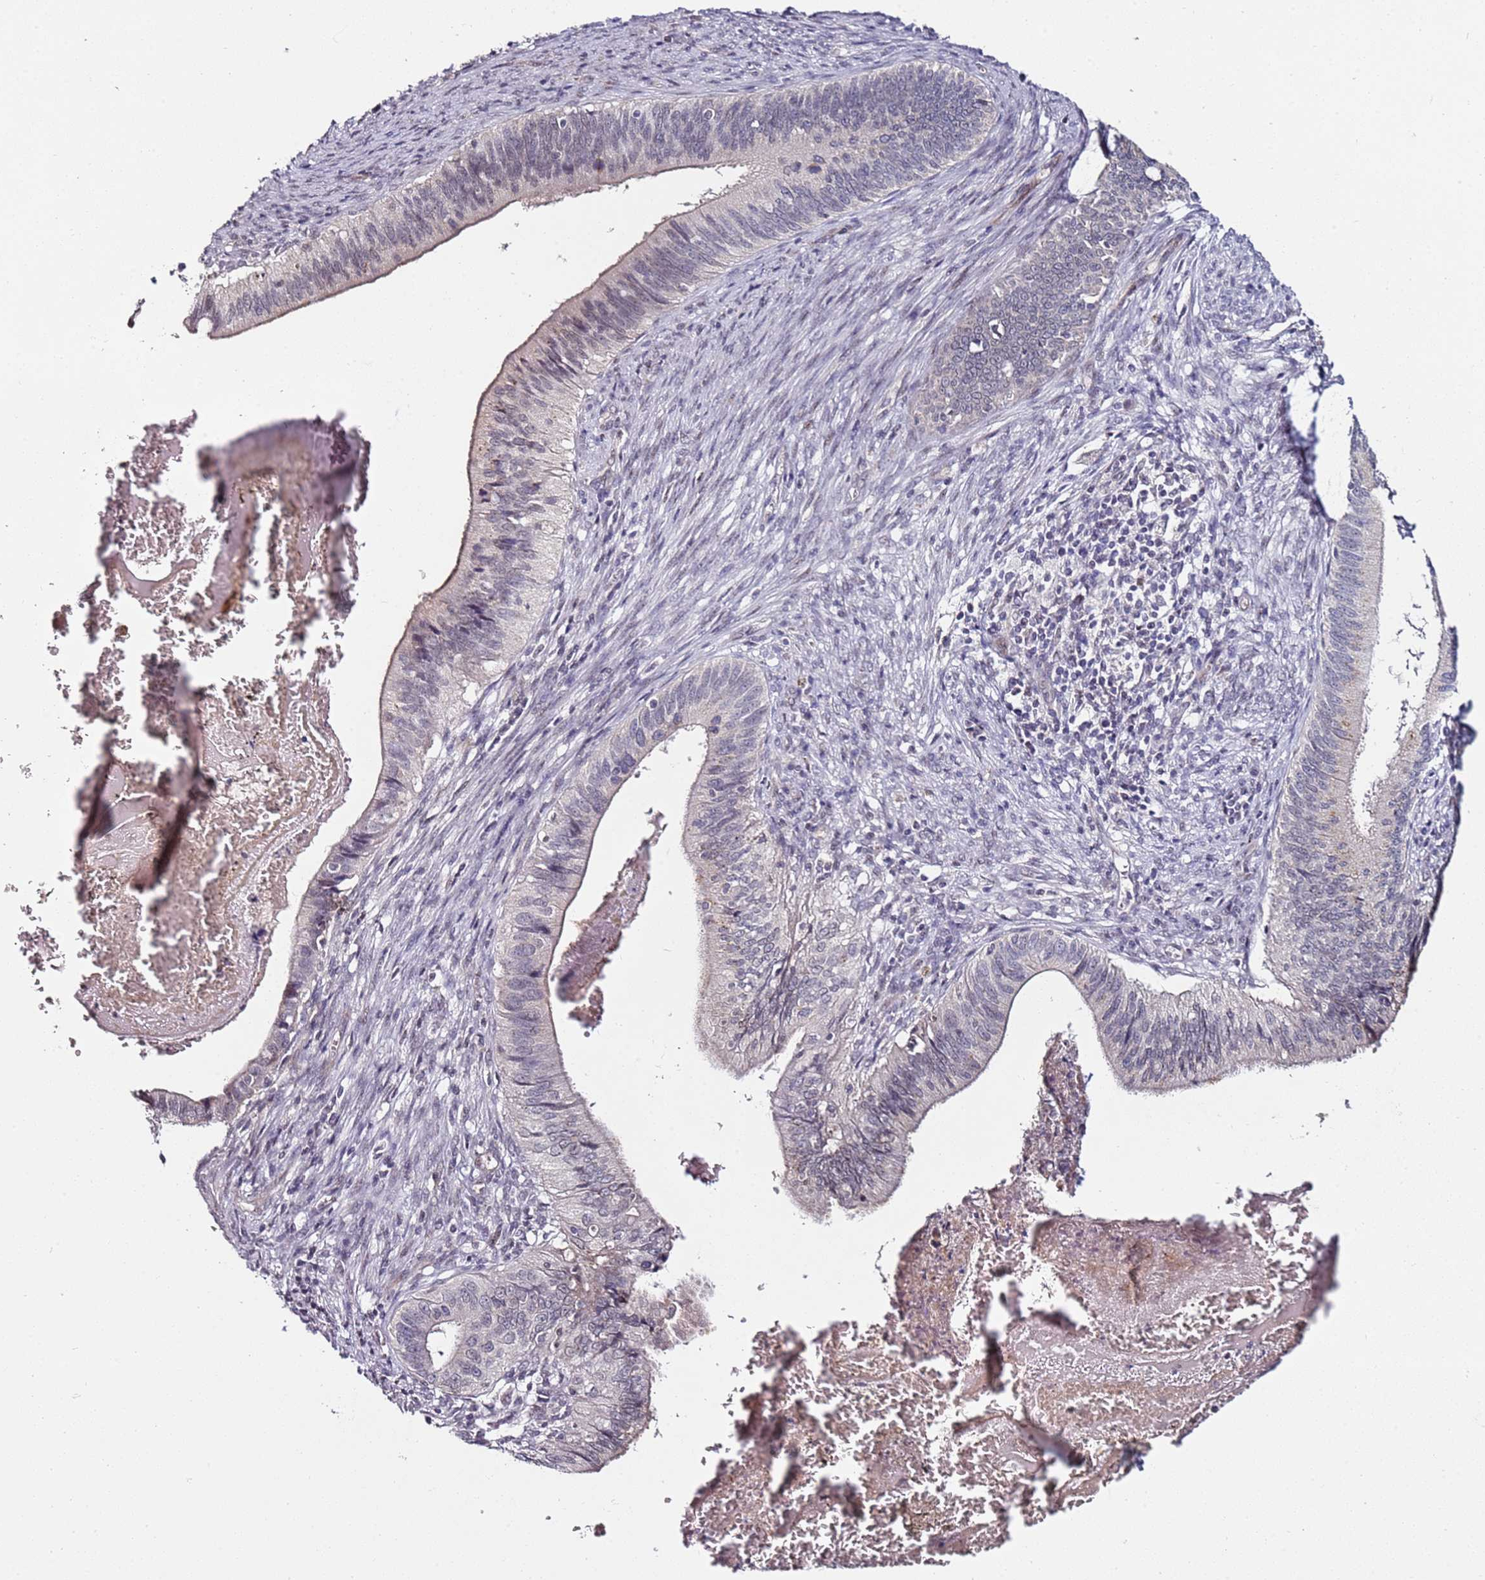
{"staining": {"intensity": "negative", "quantity": "none", "location": "none"}, "tissue": "cervical cancer", "cell_type": "Tumor cells", "image_type": "cancer", "snomed": [{"axis": "morphology", "description": "Adenocarcinoma, NOS"}, {"axis": "topography", "description": "Cervix"}], "caption": "High power microscopy photomicrograph of an immunohistochemistry (IHC) histopathology image of cervical adenocarcinoma, revealing no significant expression in tumor cells.", "gene": "DUSP28", "patient": {"sex": "female", "age": 42}}